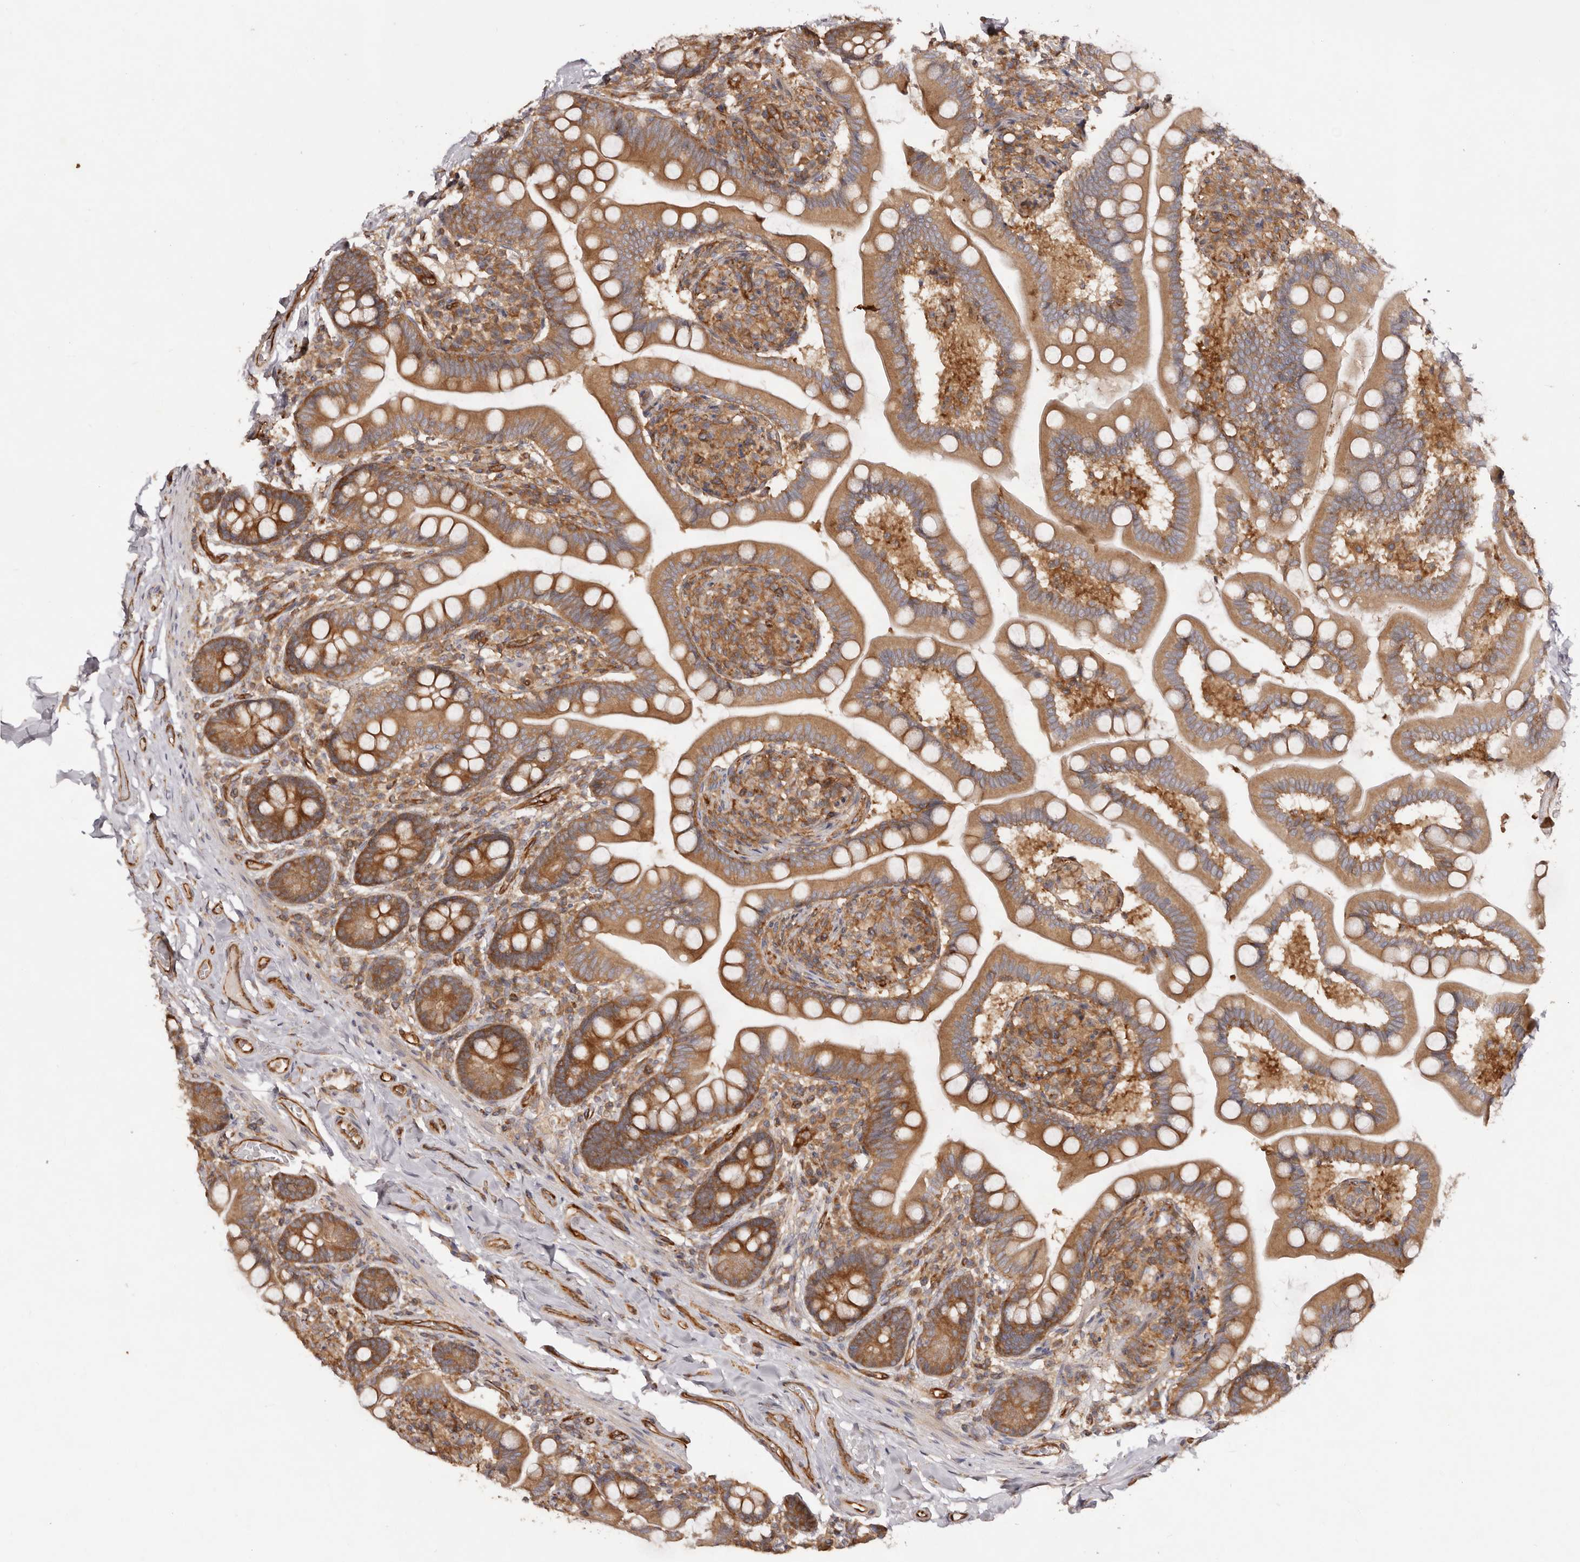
{"staining": {"intensity": "strong", "quantity": ">75%", "location": "cytoplasmic/membranous"}, "tissue": "small intestine", "cell_type": "Glandular cells", "image_type": "normal", "snomed": [{"axis": "morphology", "description": "Normal tissue, NOS"}, {"axis": "topography", "description": "Small intestine"}], "caption": "Small intestine was stained to show a protein in brown. There is high levels of strong cytoplasmic/membranous expression in about >75% of glandular cells. (IHC, brightfield microscopy, high magnification).", "gene": "RPS6", "patient": {"sex": "female", "age": 64}}